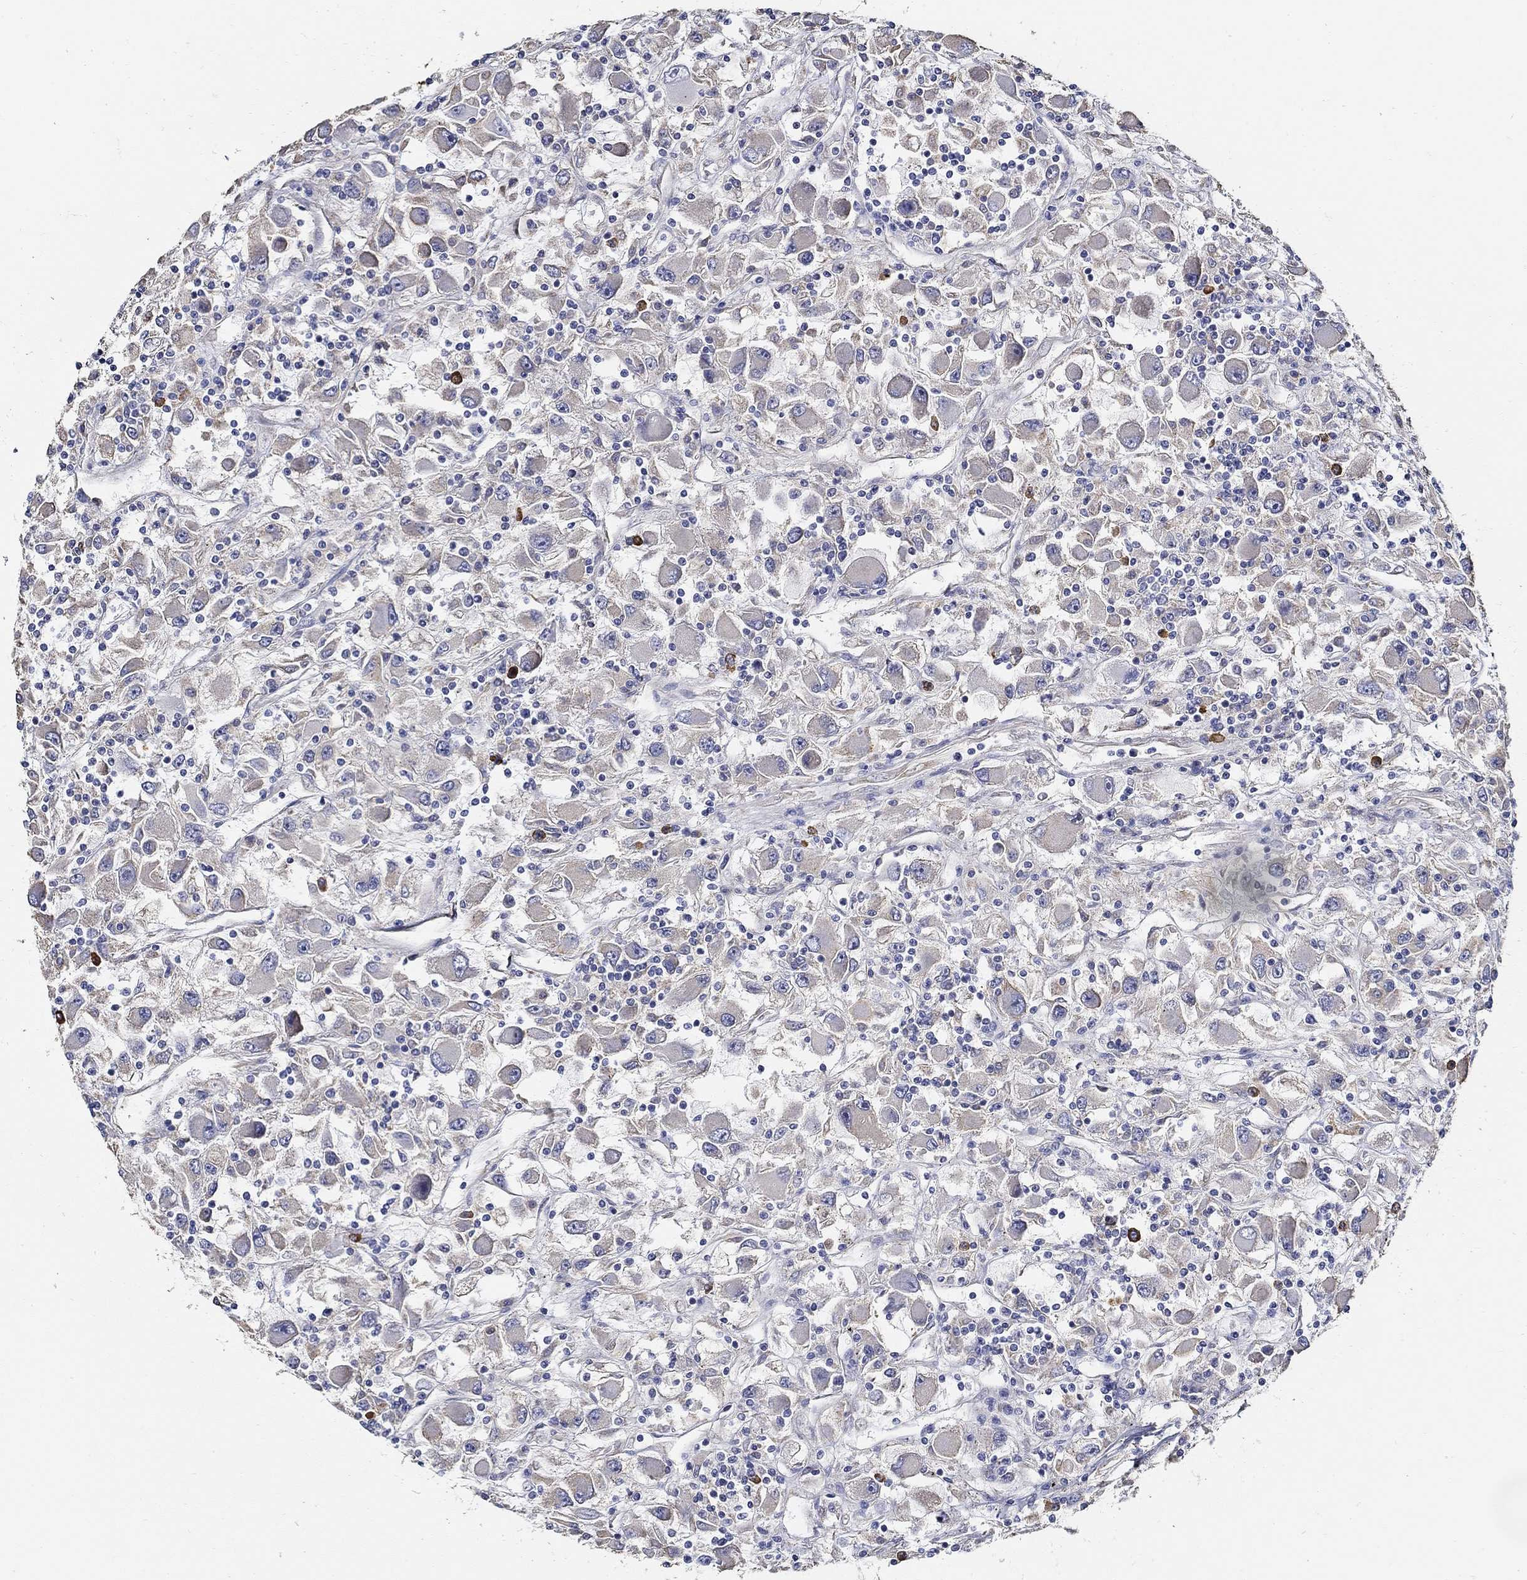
{"staining": {"intensity": "negative", "quantity": "none", "location": "none"}, "tissue": "renal cancer", "cell_type": "Tumor cells", "image_type": "cancer", "snomed": [{"axis": "morphology", "description": "Adenocarcinoma, NOS"}, {"axis": "topography", "description": "Kidney"}], "caption": "DAB immunohistochemical staining of renal cancer exhibits no significant expression in tumor cells. The staining is performed using DAB (3,3'-diaminobenzidine) brown chromogen with nuclei counter-stained in using hematoxylin.", "gene": "EMILIN3", "patient": {"sex": "female", "age": 67}}